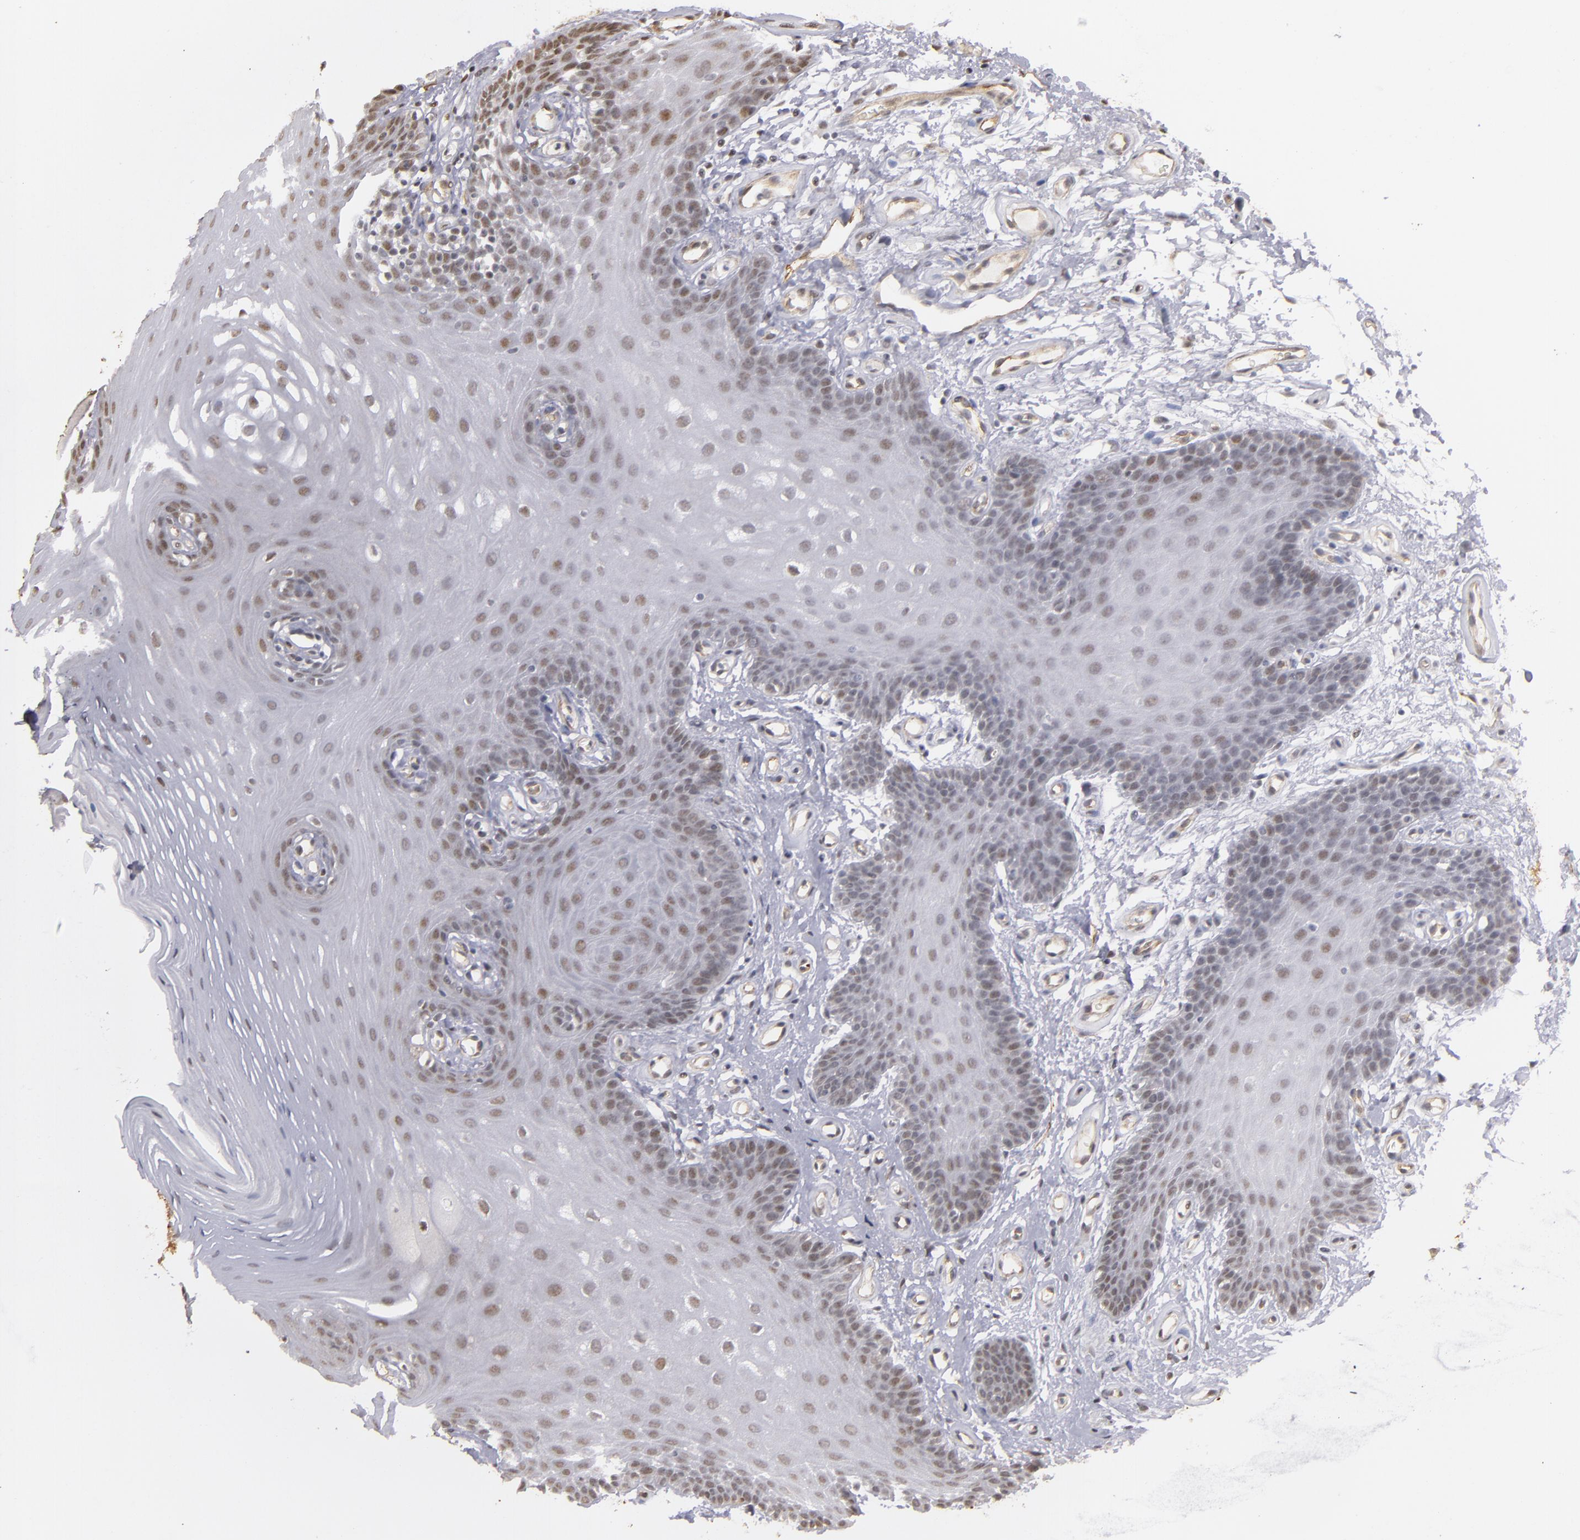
{"staining": {"intensity": "weak", "quantity": ">75%", "location": "nuclear"}, "tissue": "oral mucosa", "cell_type": "Squamous epithelial cells", "image_type": "normal", "snomed": [{"axis": "morphology", "description": "Normal tissue, NOS"}, {"axis": "topography", "description": "Oral tissue"}], "caption": "Oral mucosa stained with a brown dye demonstrates weak nuclear positive positivity in about >75% of squamous epithelial cells.", "gene": "ZNF75A", "patient": {"sex": "male", "age": 62}}